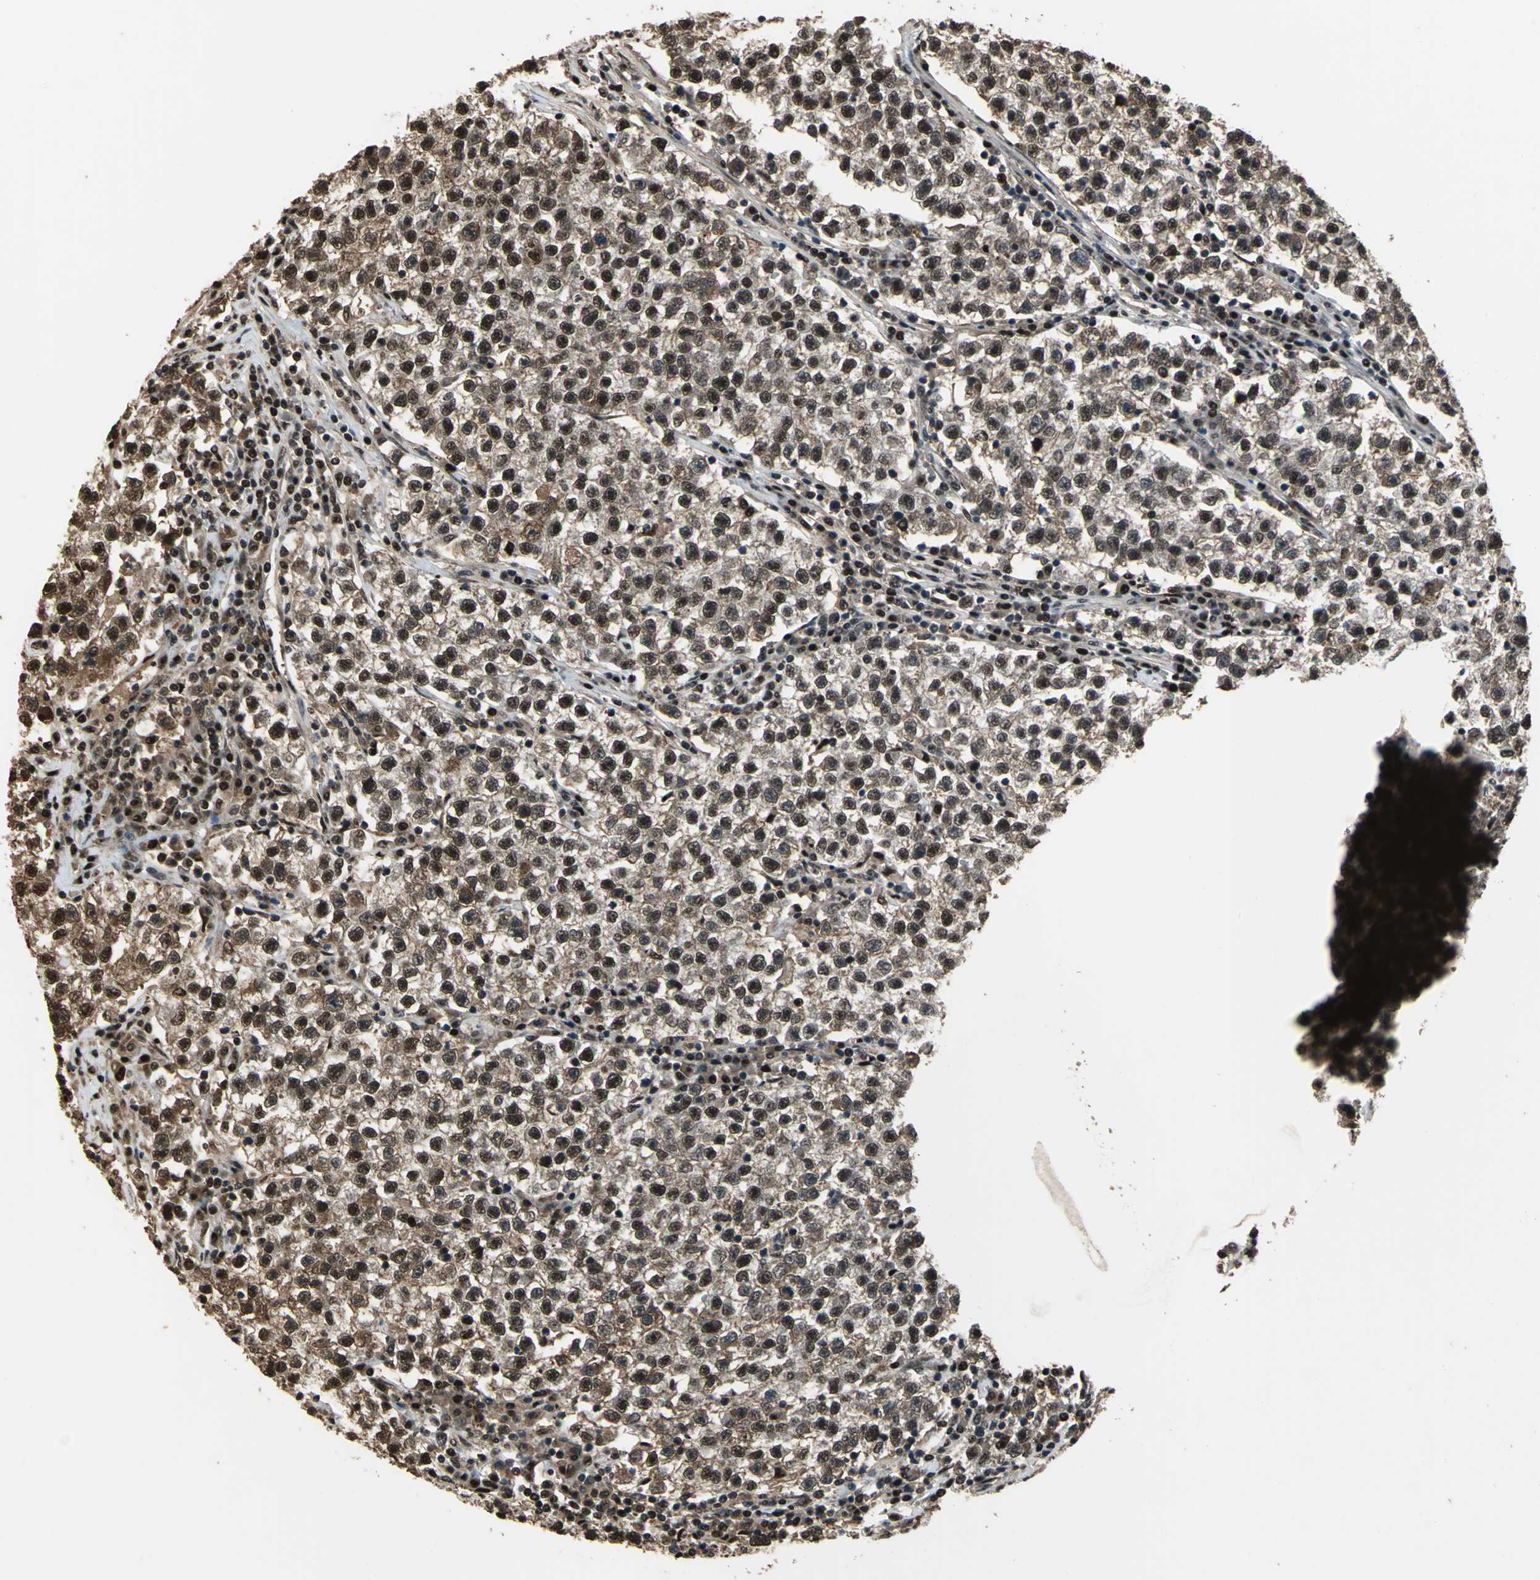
{"staining": {"intensity": "moderate", "quantity": ">75%", "location": "nuclear"}, "tissue": "testis cancer", "cell_type": "Tumor cells", "image_type": "cancer", "snomed": [{"axis": "morphology", "description": "Seminoma, NOS"}, {"axis": "topography", "description": "Testis"}], "caption": "Approximately >75% of tumor cells in human seminoma (testis) reveal moderate nuclear protein staining as visualized by brown immunohistochemical staining.", "gene": "MIS18BP1", "patient": {"sex": "male", "age": 22}}